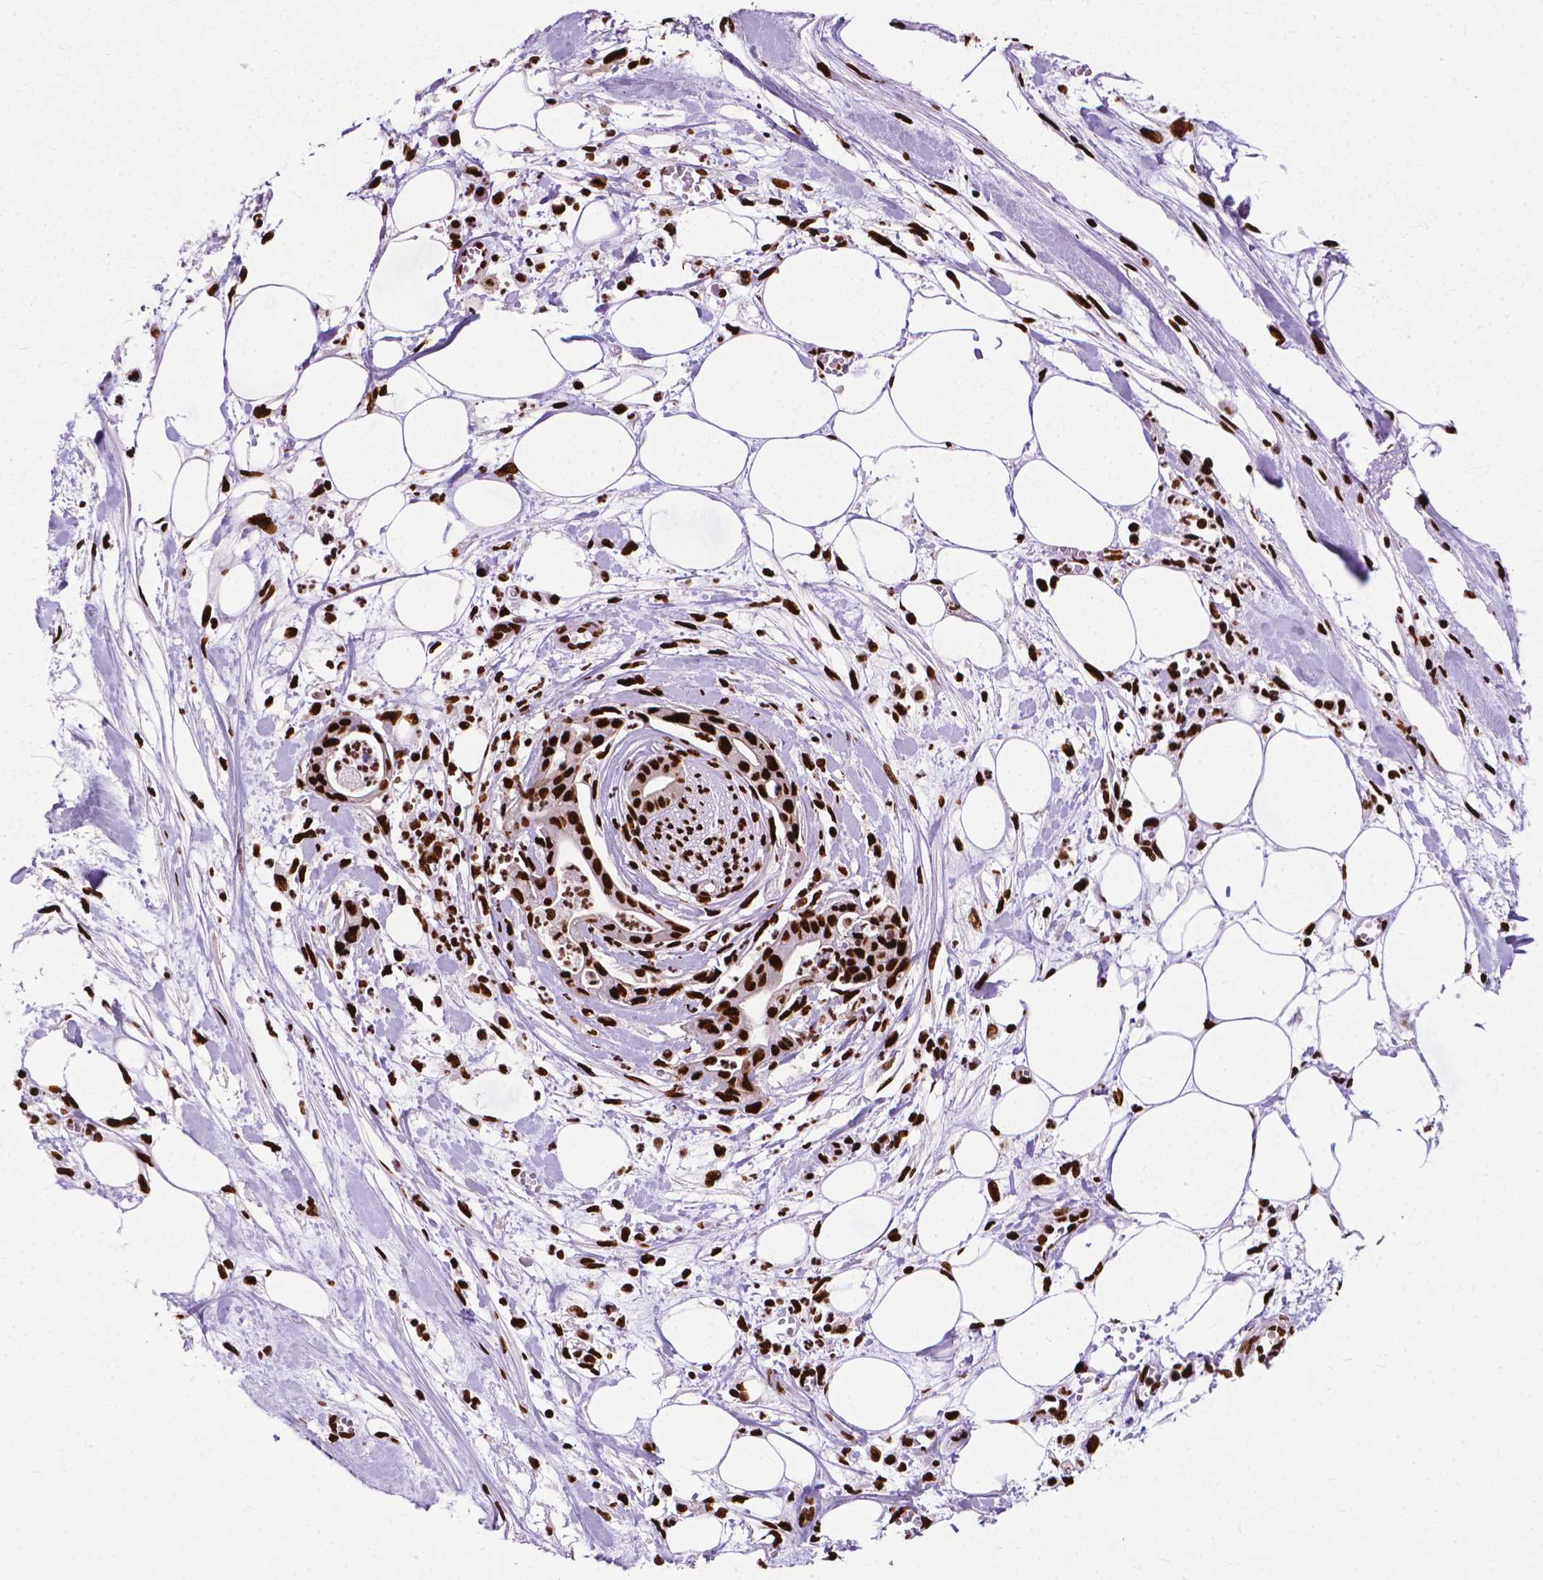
{"staining": {"intensity": "strong", "quantity": ">75%", "location": "nuclear"}, "tissue": "pancreatic cancer", "cell_type": "Tumor cells", "image_type": "cancer", "snomed": [{"axis": "morphology", "description": "Normal tissue, NOS"}, {"axis": "morphology", "description": "Adenocarcinoma, NOS"}, {"axis": "topography", "description": "Lymph node"}, {"axis": "topography", "description": "Pancreas"}], "caption": "The image shows staining of pancreatic cancer, revealing strong nuclear protein staining (brown color) within tumor cells.", "gene": "SMIM5", "patient": {"sex": "female", "age": 58}}